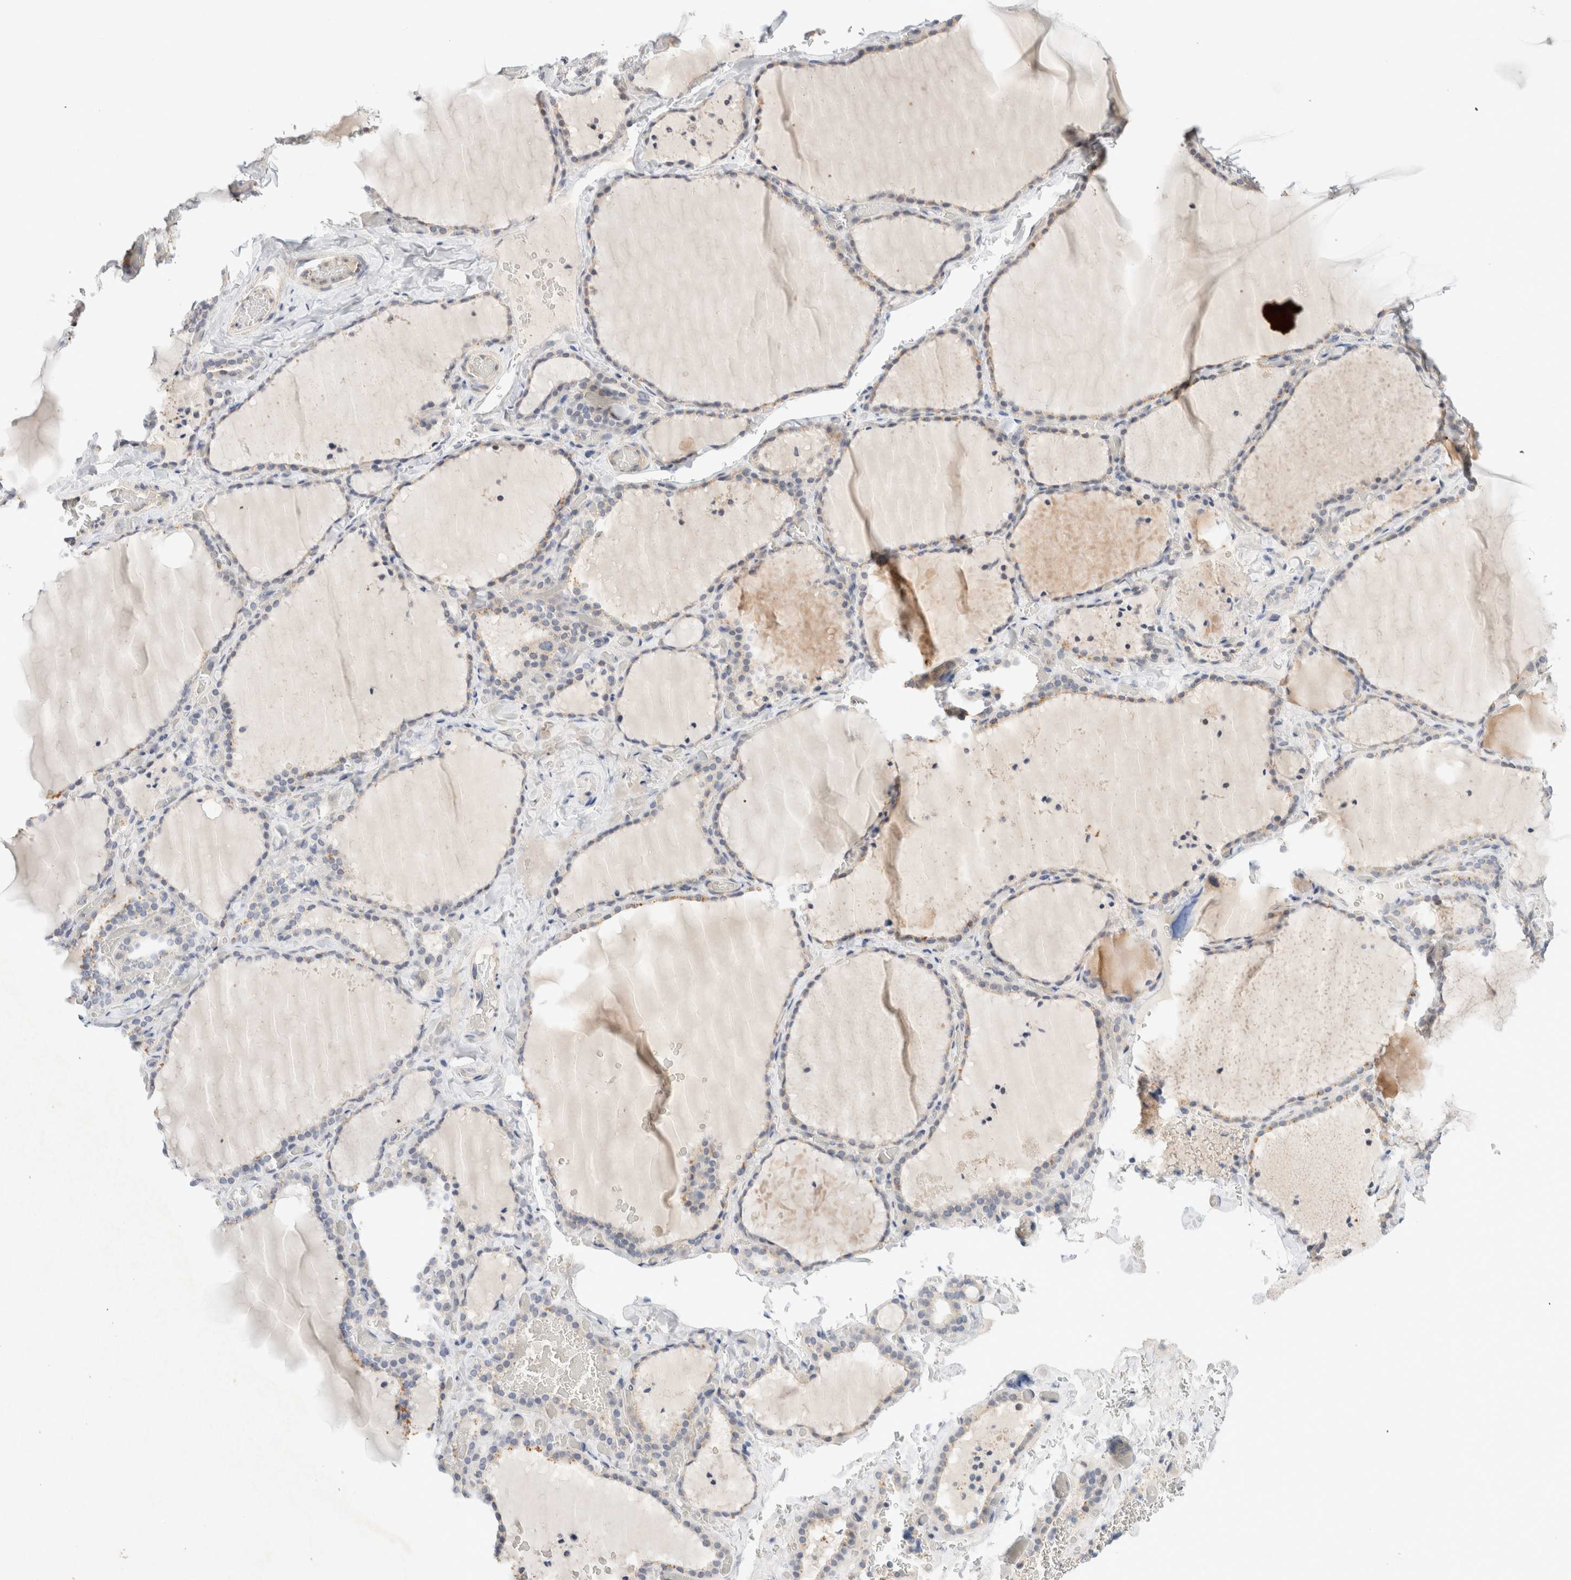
{"staining": {"intensity": "weak", "quantity": "25%-75%", "location": "cytoplasmic/membranous"}, "tissue": "thyroid gland", "cell_type": "Glandular cells", "image_type": "normal", "snomed": [{"axis": "morphology", "description": "Normal tissue, NOS"}, {"axis": "topography", "description": "Thyroid gland"}], "caption": "Immunohistochemistry histopathology image of normal human thyroid gland stained for a protein (brown), which displays low levels of weak cytoplasmic/membranous expression in about 25%-75% of glandular cells.", "gene": "SPRTN", "patient": {"sex": "female", "age": 22}}